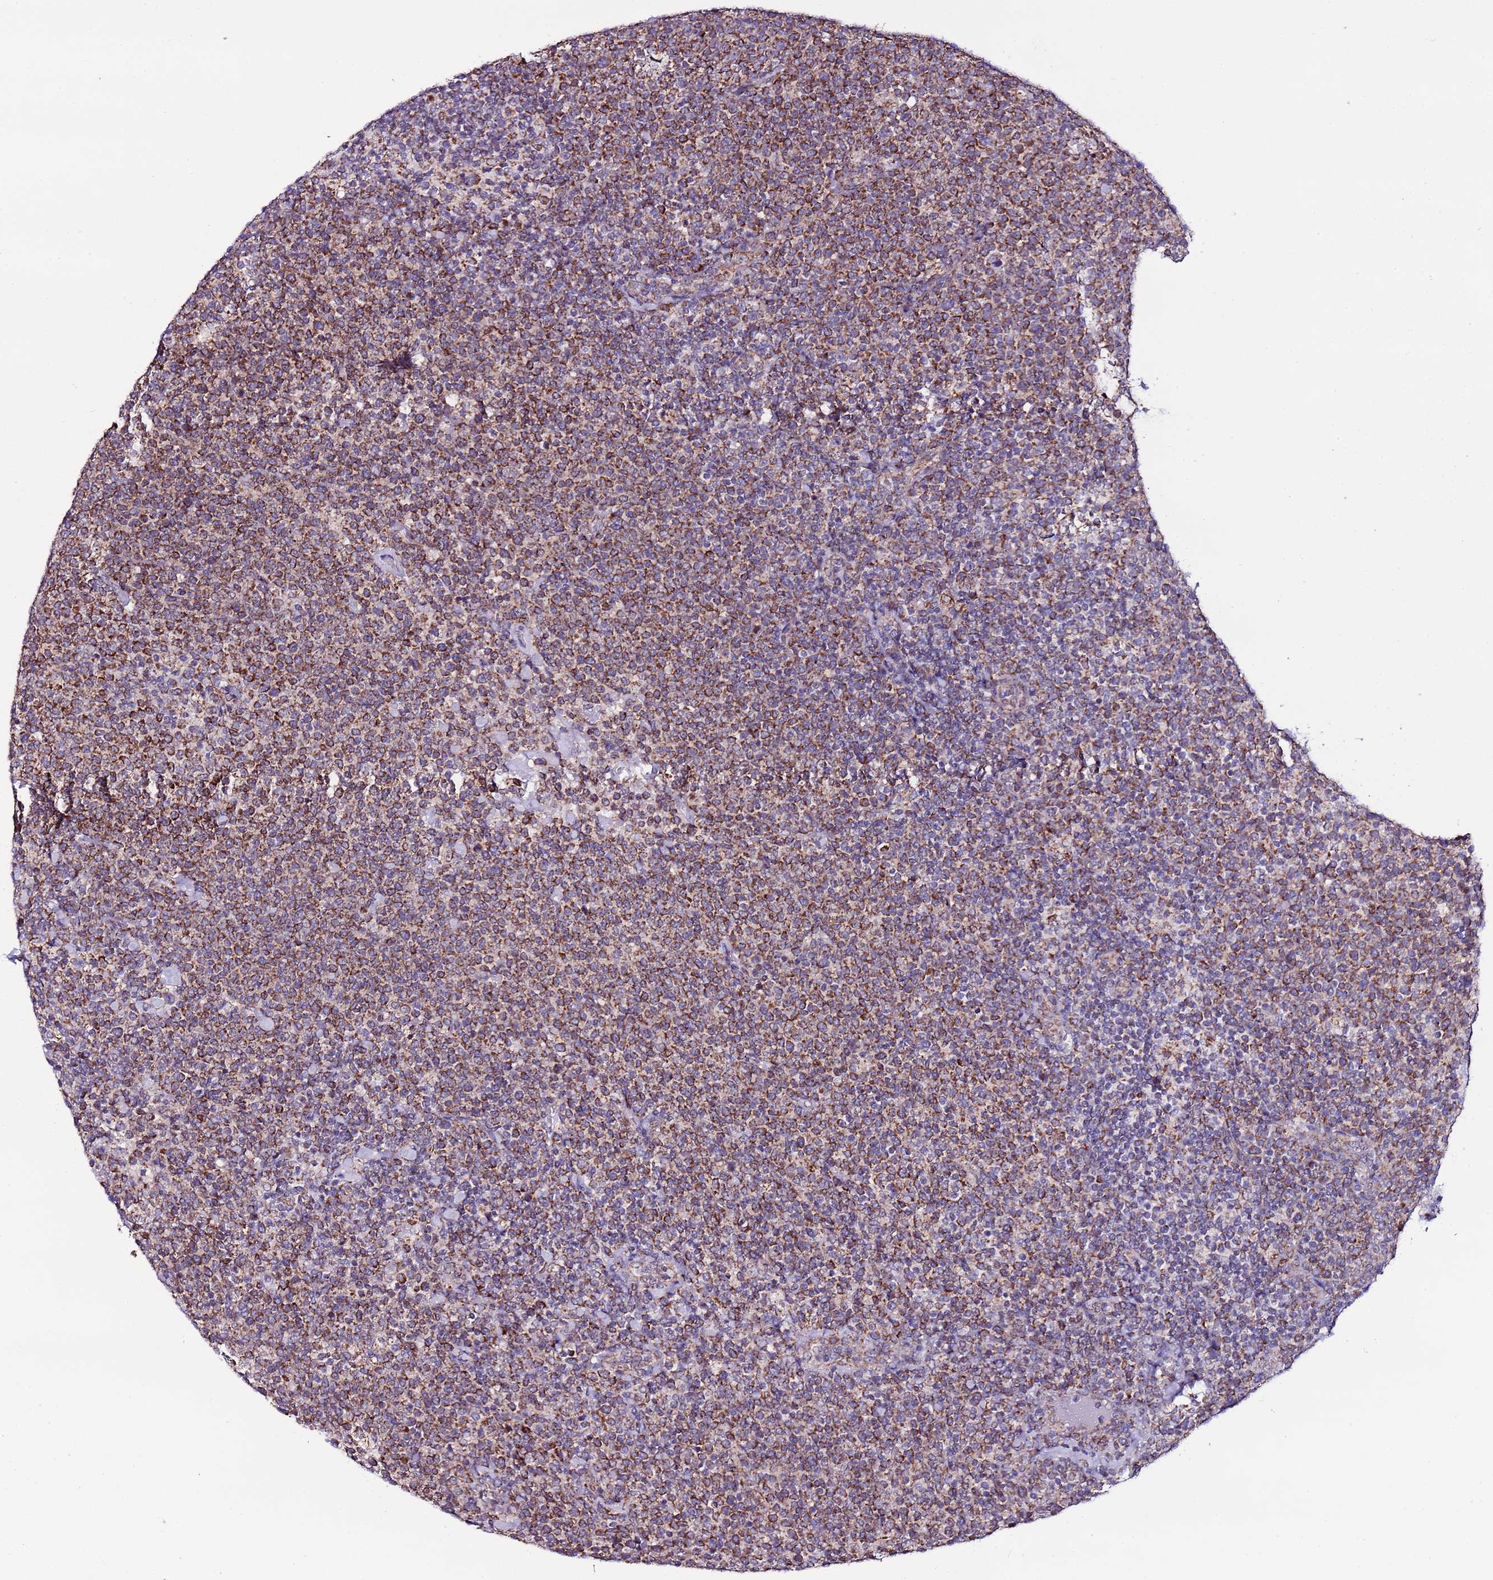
{"staining": {"intensity": "moderate", "quantity": ">75%", "location": "cytoplasmic/membranous"}, "tissue": "lymphoma", "cell_type": "Tumor cells", "image_type": "cancer", "snomed": [{"axis": "morphology", "description": "Malignant lymphoma, non-Hodgkin's type, High grade"}, {"axis": "topography", "description": "Lymph node"}], "caption": "Human lymphoma stained with a brown dye demonstrates moderate cytoplasmic/membranous positive staining in about >75% of tumor cells.", "gene": "UEVLD", "patient": {"sex": "male", "age": 61}}